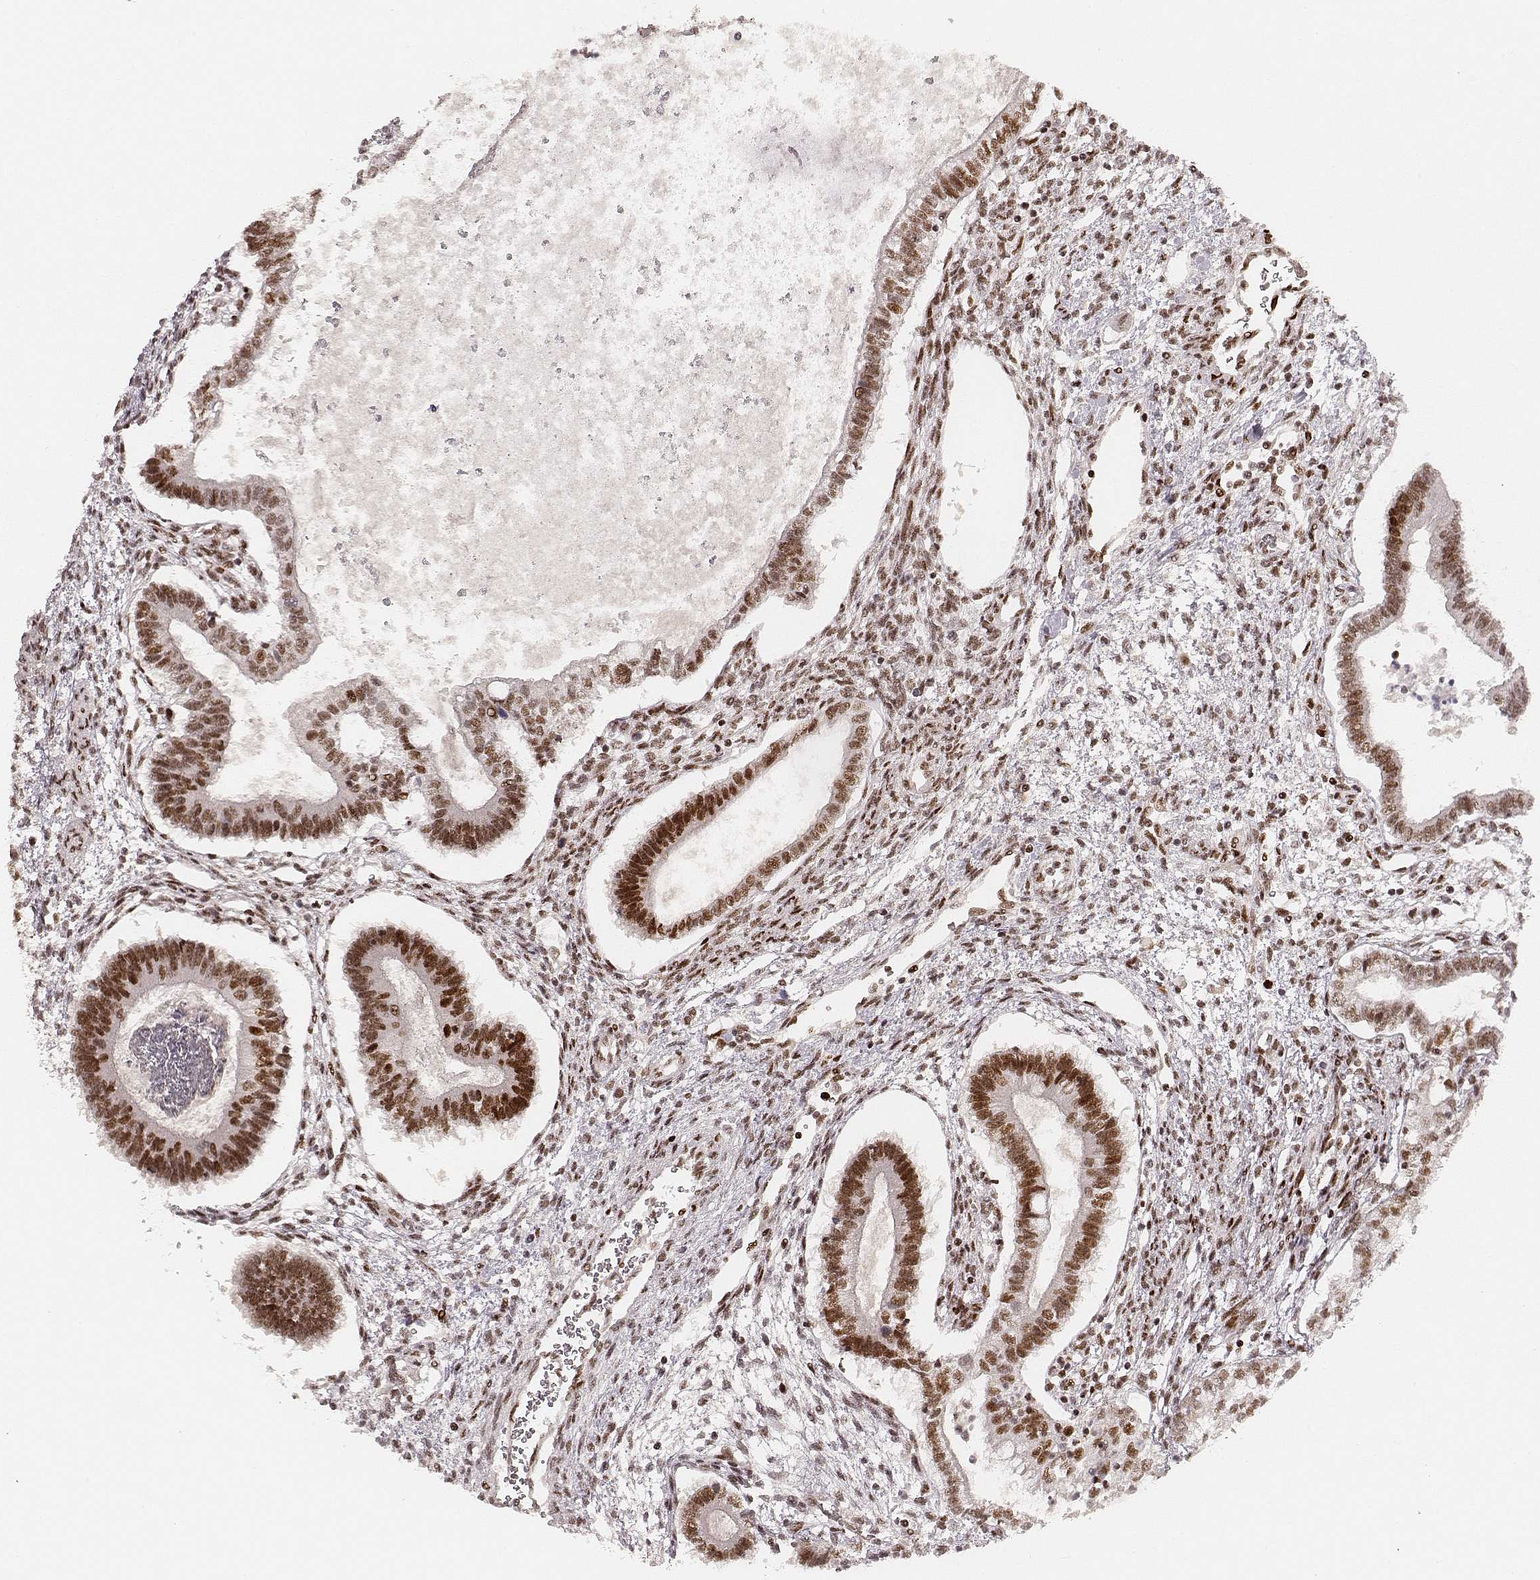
{"staining": {"intensity": "strong", "quantity": "<25%", "location": "nuclear"}, "tissue": "testis cancer", "cell_type": "Tumor cells", "image_type": "cancer", "snomed": [{"axis": "morphology", "description": "Carcinoma, Embryonal, NOS"}, {"axis": "topography", "description": "Testis"}], "caption": "Strong nuclear expression is identified in about <25% of tumor cells in testis cancer. (Brightfield microscopy of DAB IHC at high magnification).", "gene": "HNRNPC", "patient": {"sex": "male", "age": 37}}